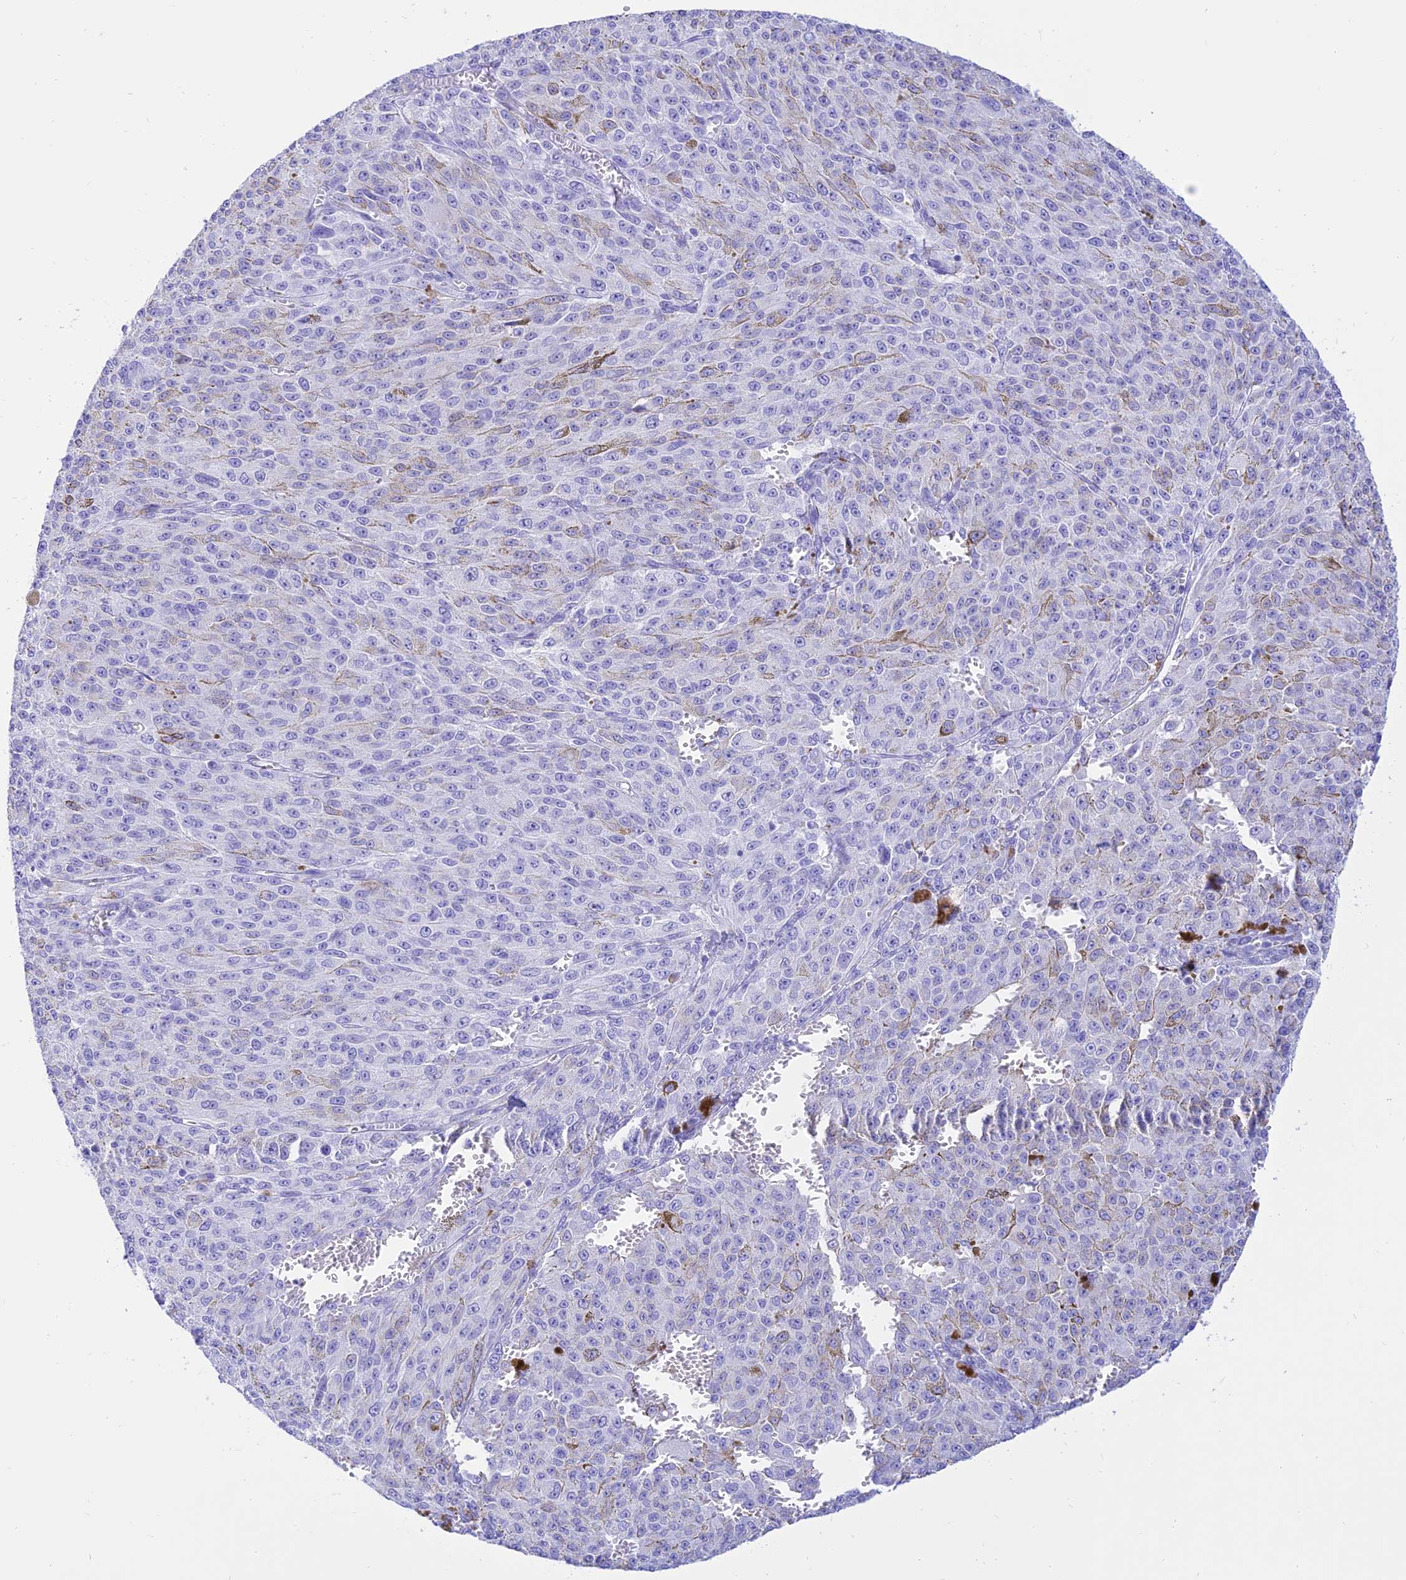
{"staining": {"intensity": "negative", "quantity": "none", "location": "none"}, "tissue": "melanoma", "cell_type": "Tumor cells", "image_type": "cancer", "snomed": [{"axis": "morphology", "description": "Malignant melanoma, NOS"}, {"axis": "topography", "description": "Skin"}], "caption": "This image is of melanoma stained with immunohistochemistry (IHC) to label a protein in brown with the nuclei are counter-stained blue. There is no staining in tumor cells.", "gene": "PRNP", "patient": {"sex": "female", "age": 52}}